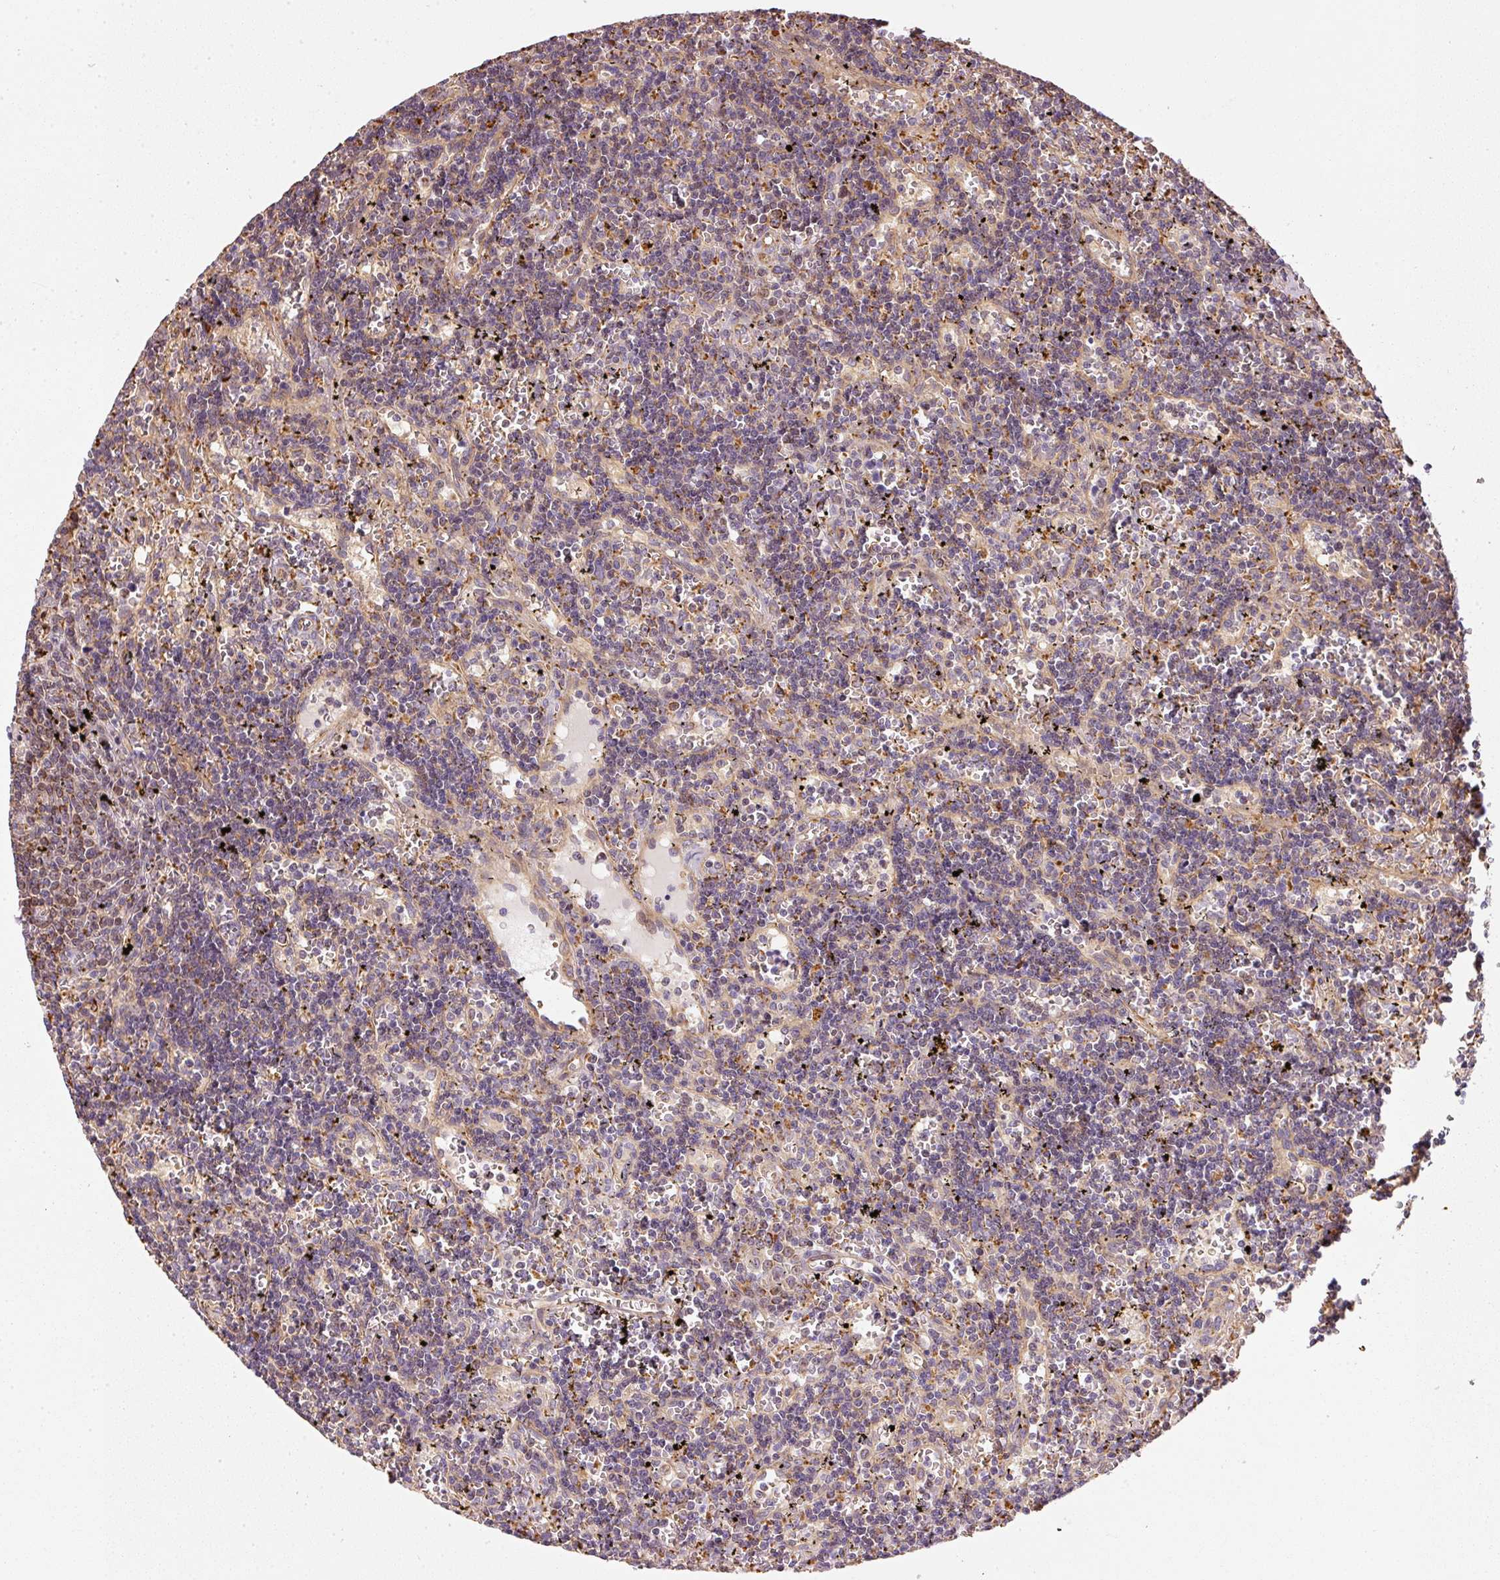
{"staining": {"intensity": "negative", "quantity": "none", "location": "none"}, "tissue": "lymphoma", "cell_type": "Tumor cells", "image_type": "cancer", "snomed": [{"axis": "morphology", "description": "Malignant lymphoma, non-Hodgkin's type, Low grade"}, {"axis": "topography", "description": "Spleen"}], "caption": "High magnification brightfield microscopy of lymphoma stained with DAB (3,3'-diaminobenzidine) (brown) and counterstained with hematoxylin (blue): tumor cells show no significant expression.", "gene": "MTHFD1L", "patient": {"sex": "male", "age": 60}}